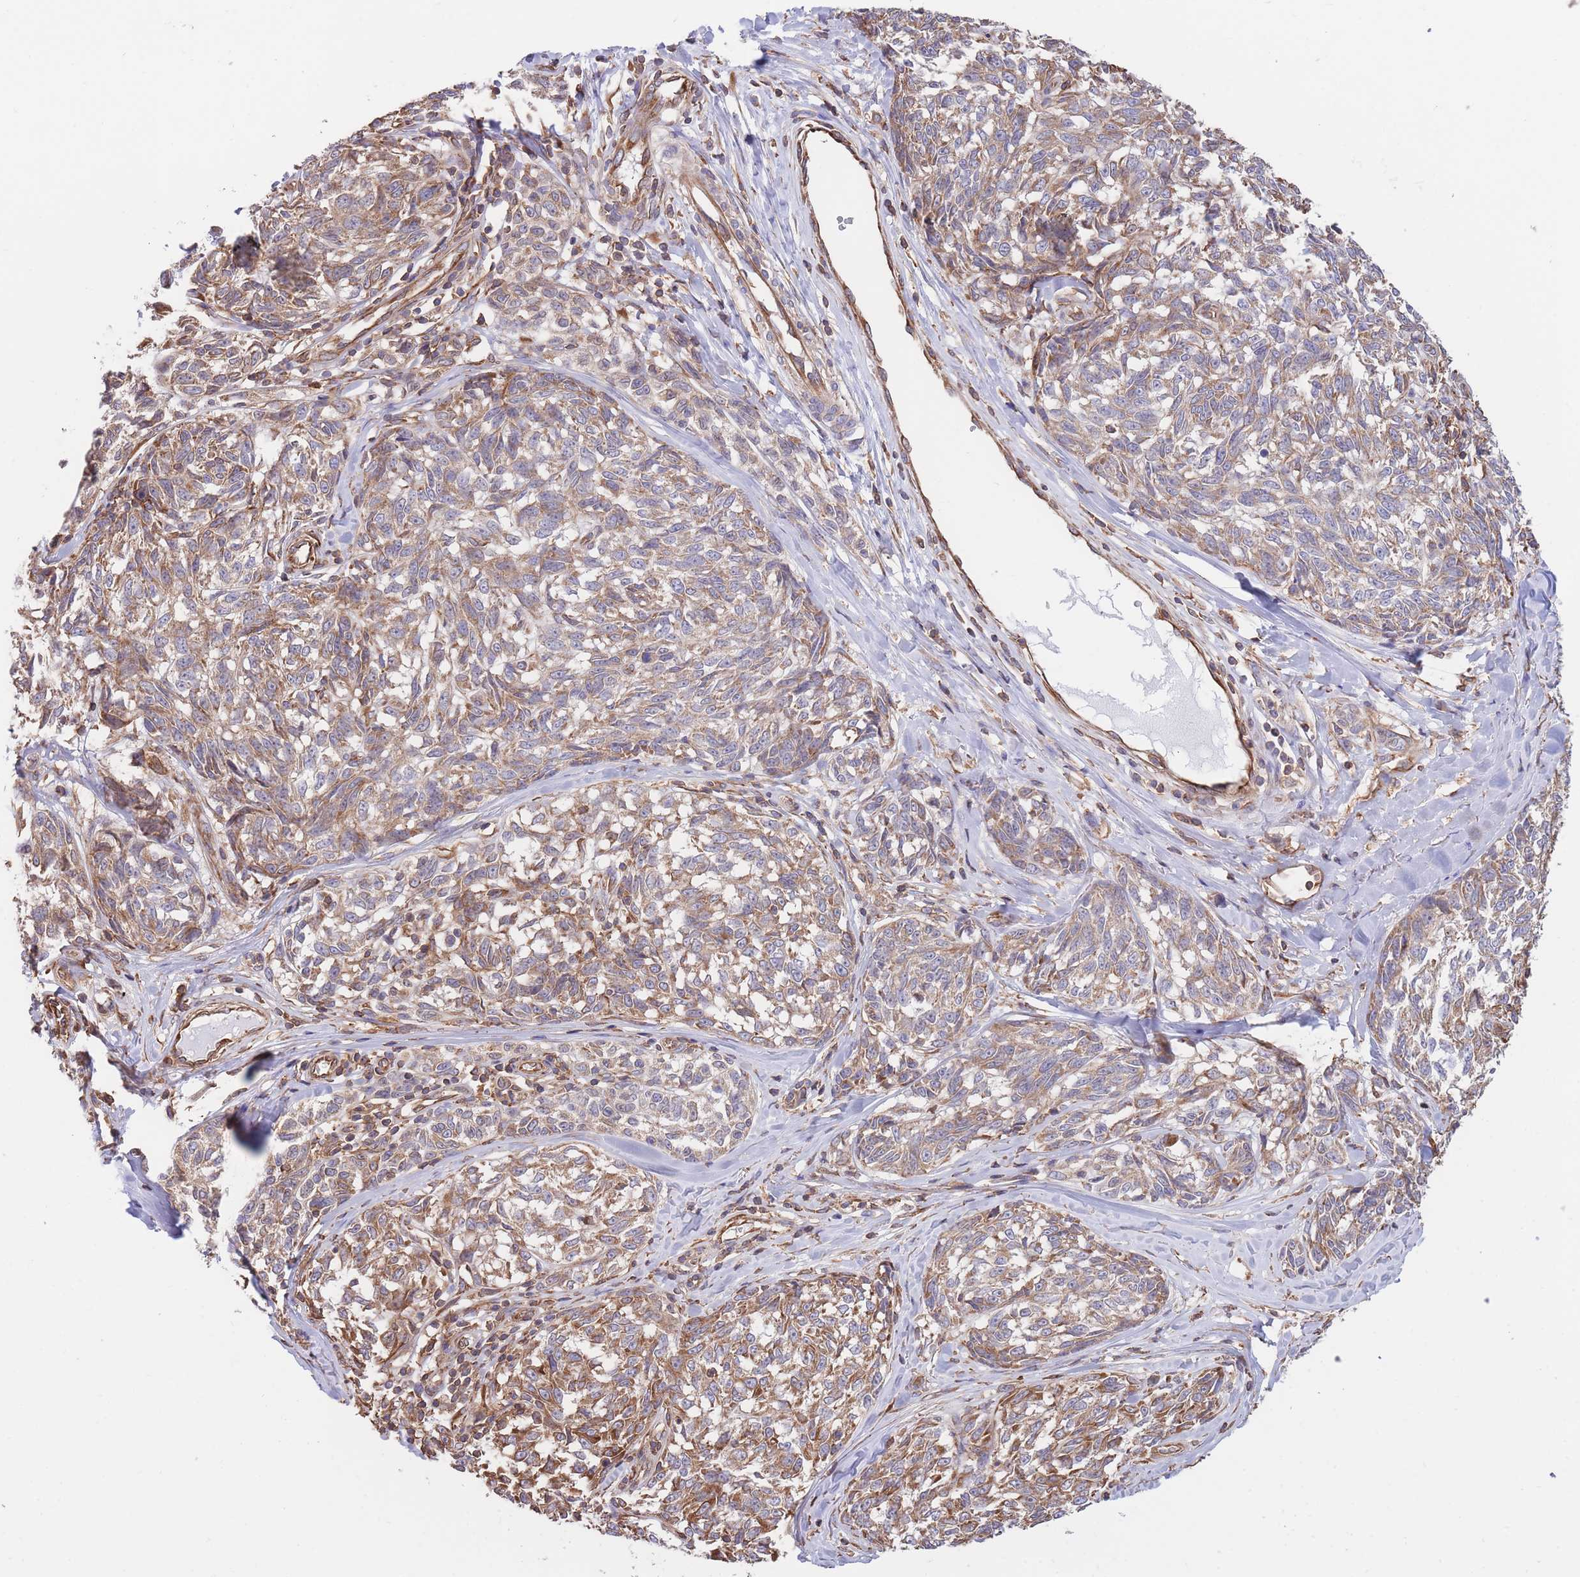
{"staining": {"intensity": "moderate", "quantity": ">75%", "location": "cytoplasmic/membranous"}, "tissue": "melanoma", "cell_type": "Tumor cells", "image_type": "cancer", "snomed": [{"axis": "morphology", "description": "Normal tissue, NOS"}, {"axis": "morphology", "description": "Malignant melanoma, NOS"}, {"axis": "topography", "description": "Skin"}], "caption": "Moderate cytoplasmic/membranous protein positivity is identified in approximately >75% of tumor cells in malignant melanoma. The staining is performed using DAB brown chromogen to label protein expression. The nuclei are counter-stained blue using hematoxylin.", "gene": "LRRN4CL", "patient": {"sex": "female", "age": 64}}